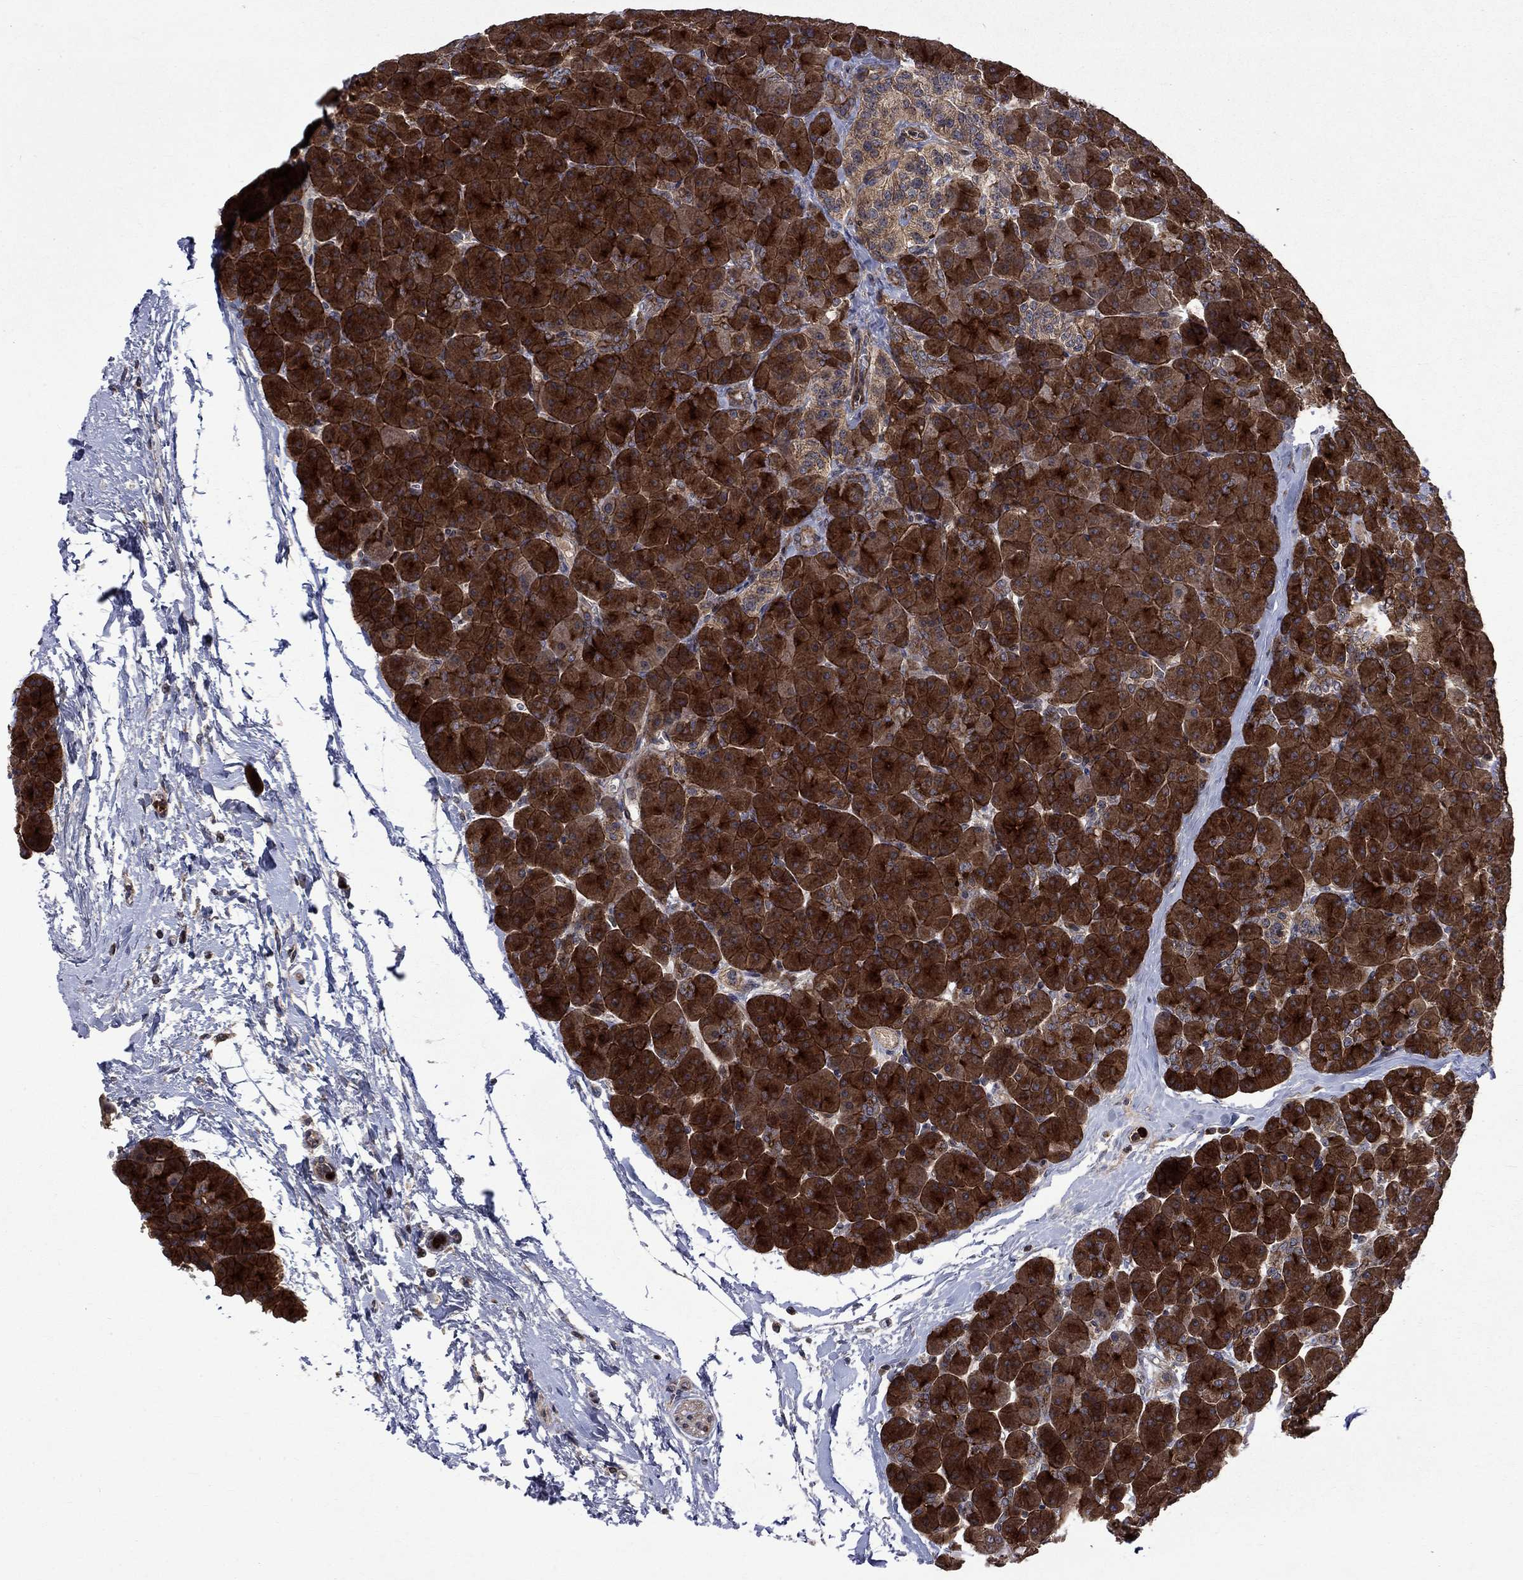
{"staining": {"intensity": "strong", "quantity": ">75%", "location": "cytoplasmic/membranous"}, "tissue": "pancreas", "cell_type": "Exocrine glandular cells", "image_type": "normal", "snomed": [{"axis": "morphology", "description": "Normal tissue, NOS"}, {"axis": "topography", "description": "Pancreas"}], "caption": "Strong cytoplasmic/membranous expression is appreciated in approximately >75% of exocrine glandular cells in unremarkable pancreas.", "gene": "TMEM33", "patient": {"sex": "female", "age": 44}}